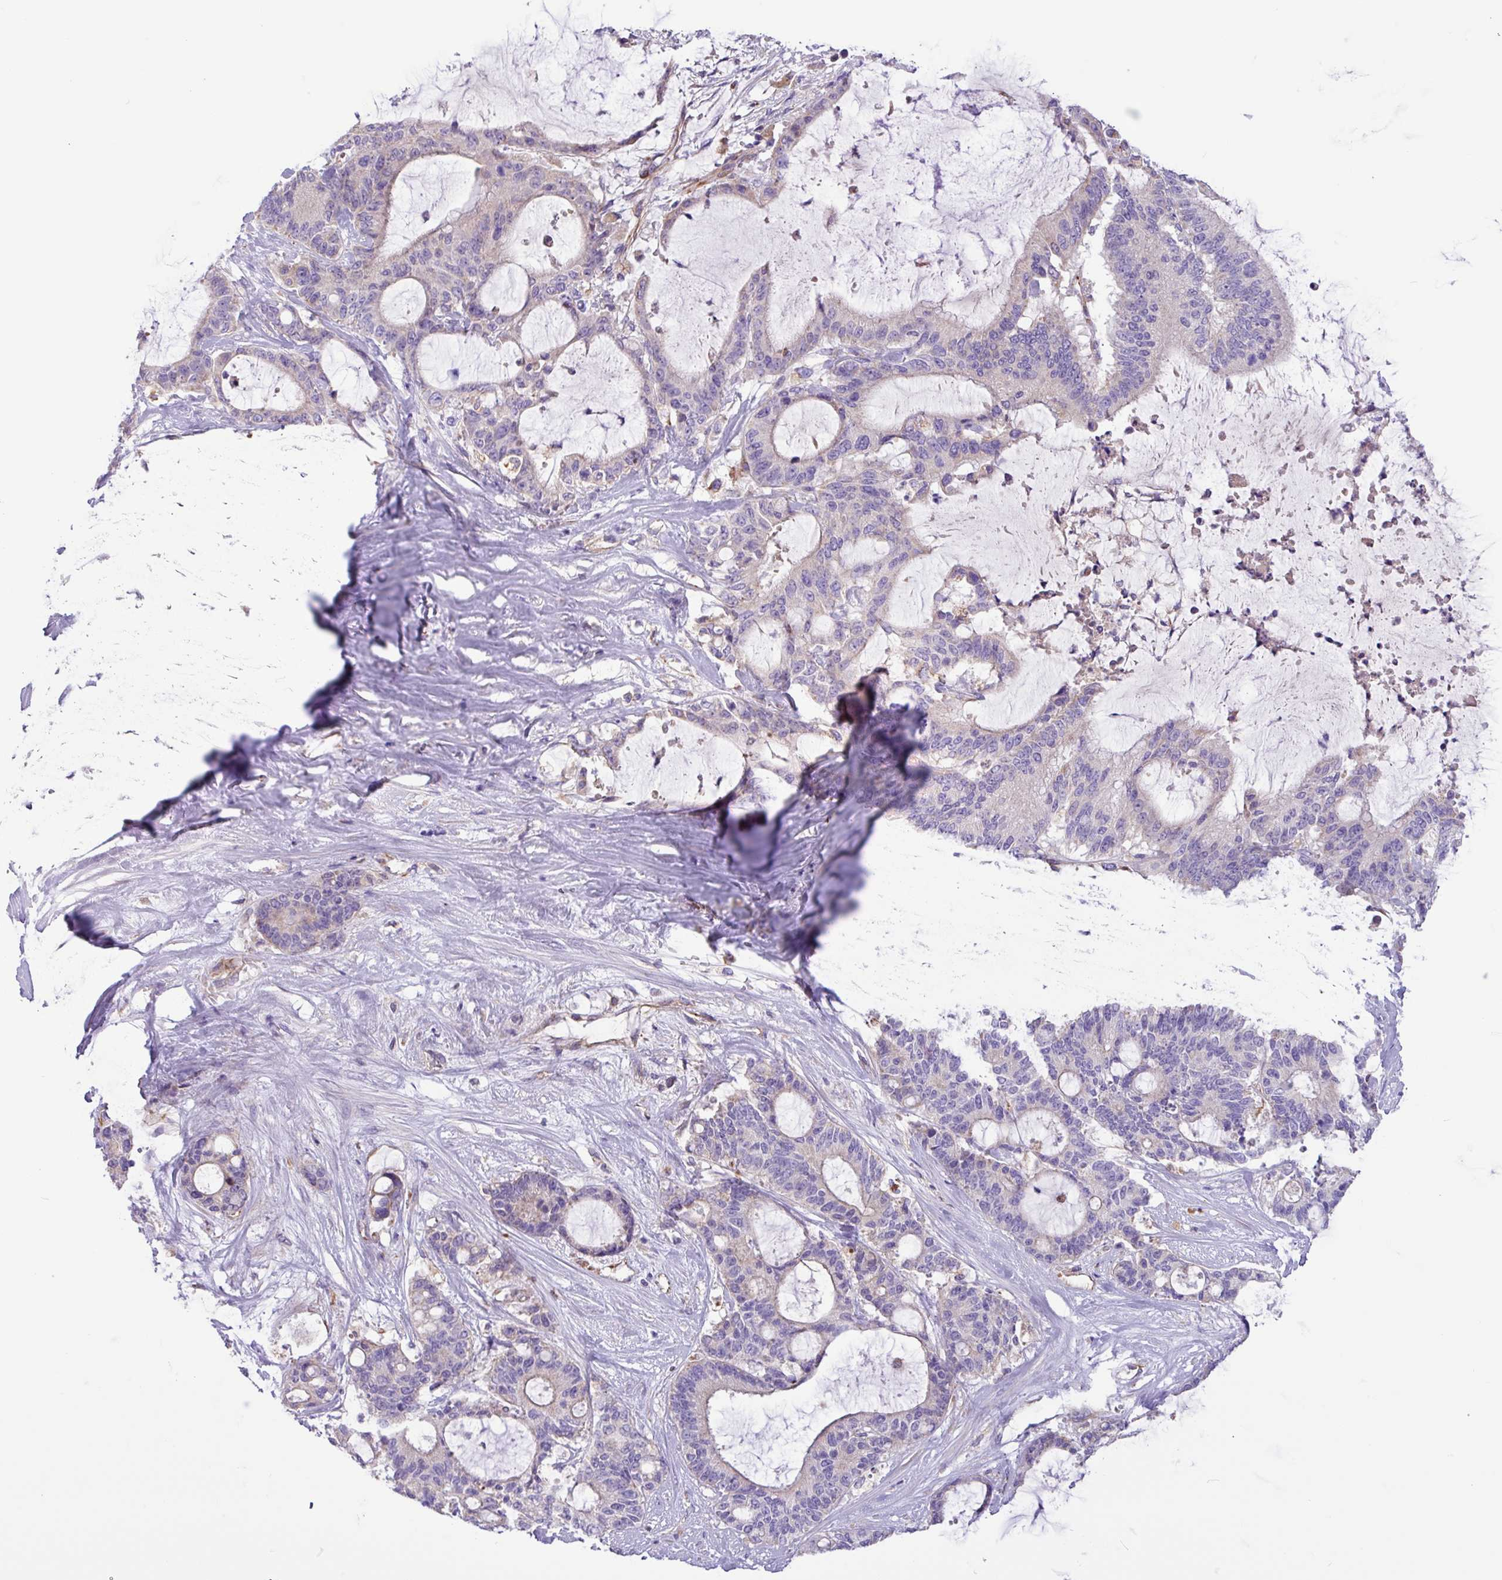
{"staining": {"intensity": "negative", "quantity": "none", "location": "none"}, "tissue": "liver cancer", "cell_type": "Tumor cells", "image_type": "cancer", "snomed": [{"axis": "morphology", "description": "Normal tissue, NOS"}, {"axis": "morphology", "description": "Cholangiocarcinoma"}, {"axis": "topography", "description": "Liver"}, {"axis": "topography", "description": "Peripheral nerve tissue"}], "caption": "Human cholangiocarcinoma (liver) stained for a protein using IHC exhibits no expression in tumor cells.", "gene": "MRM2", "patient": {"sex": "female", "age": 73}}